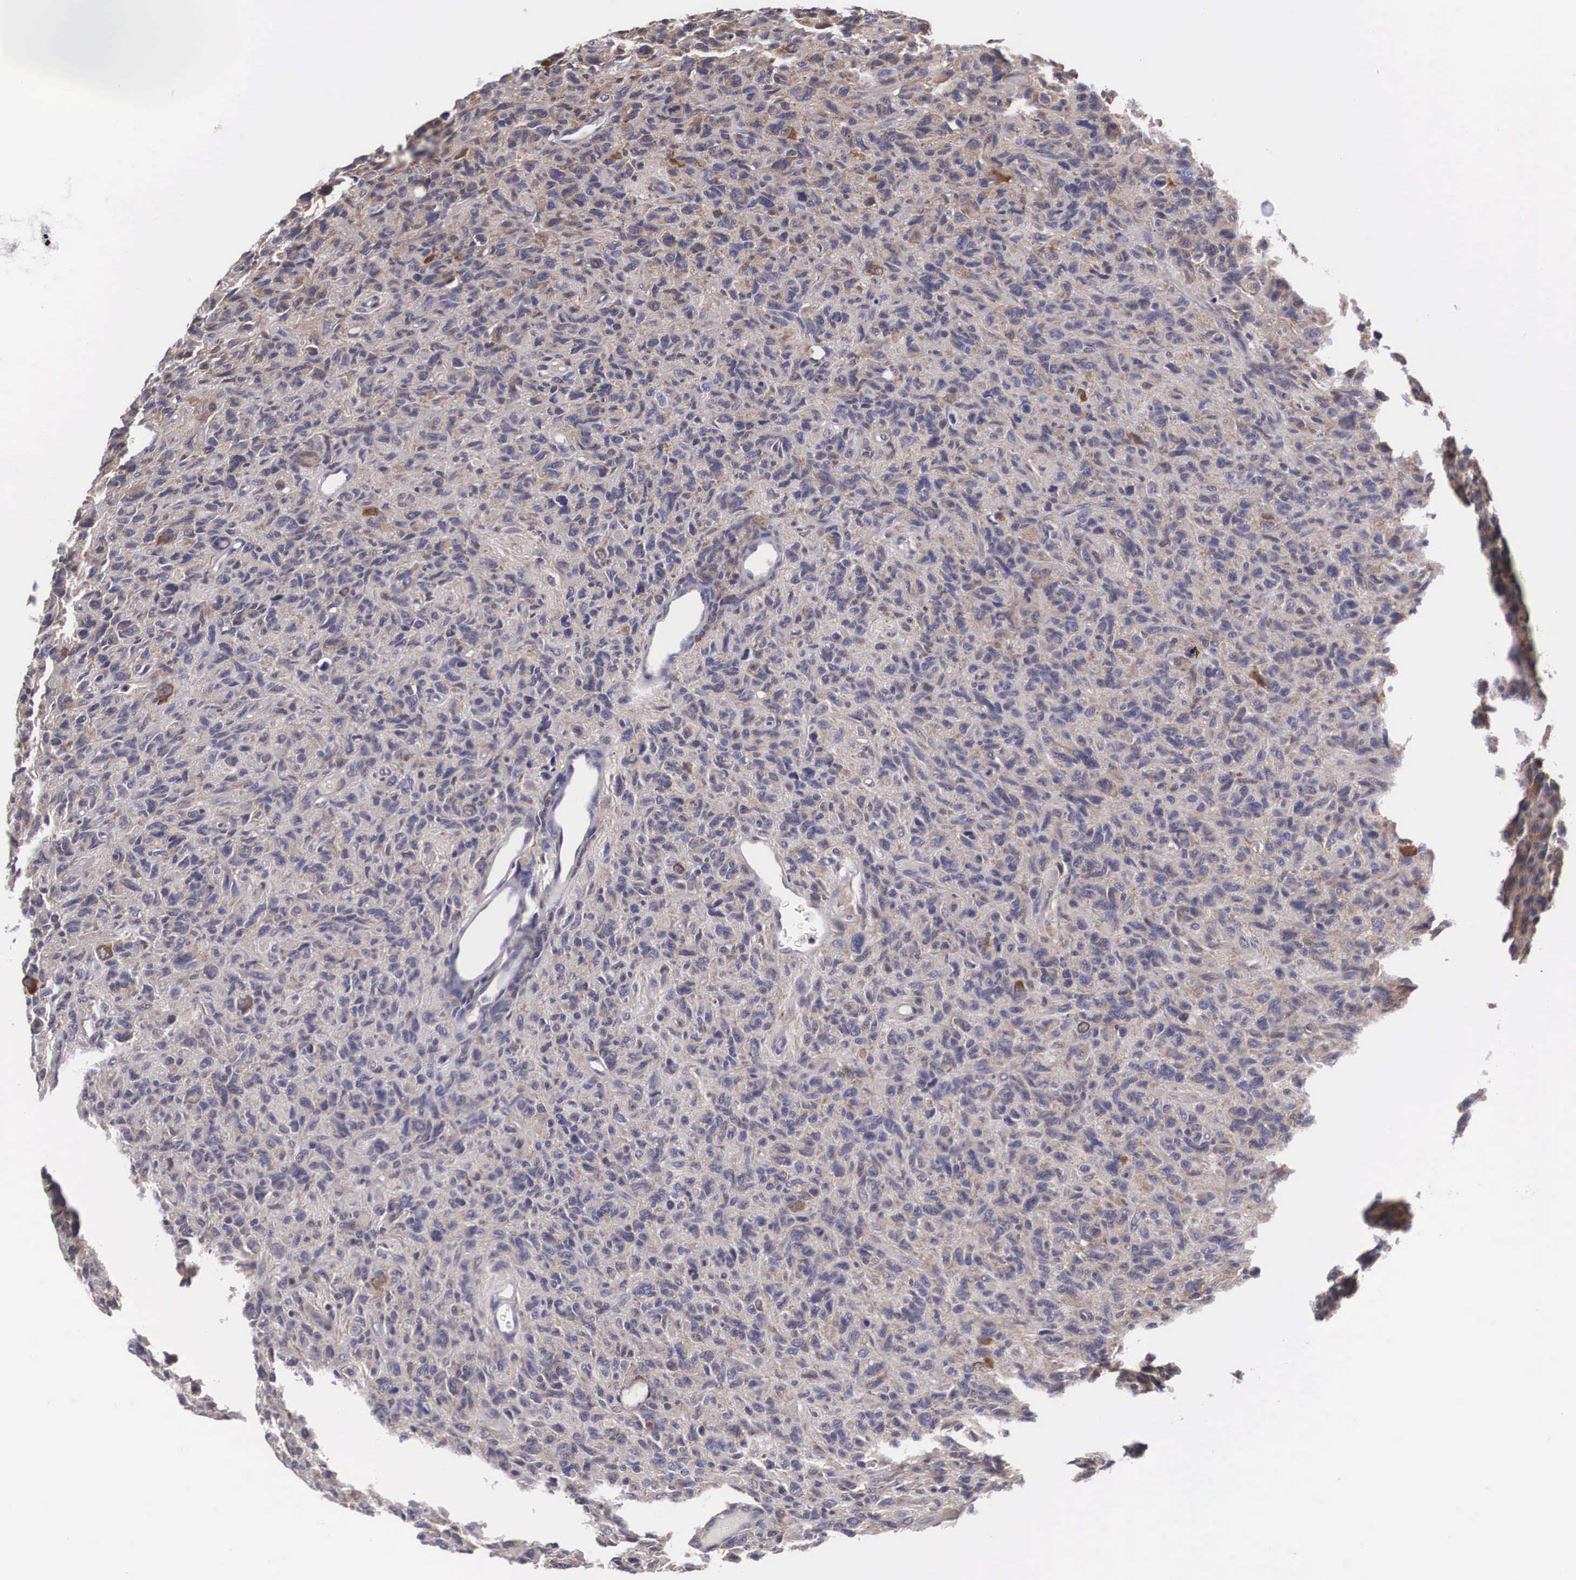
{"staining": {"intensity": "weak", "quantity": "25%-75%", "location": "cytoplasmic/membranous"}, "tissue": "glioma", "cell_type": "Tumor cells", "image_type": "cancer", "snomed": [{"axis": "morphology", "description": "Glioma, malignant, High grade"}, {"axis": "topography", "description": "Brain"}], "caption": "Malignant high-grade glioma stained with immunohistochemistry (IHC) reveals weak cytoplasmic/membranous positivity in approximately 25%-75% of tumor cells.", "gene": "GRIPAP1", "patient": {"sex": "female", "age": 60}}